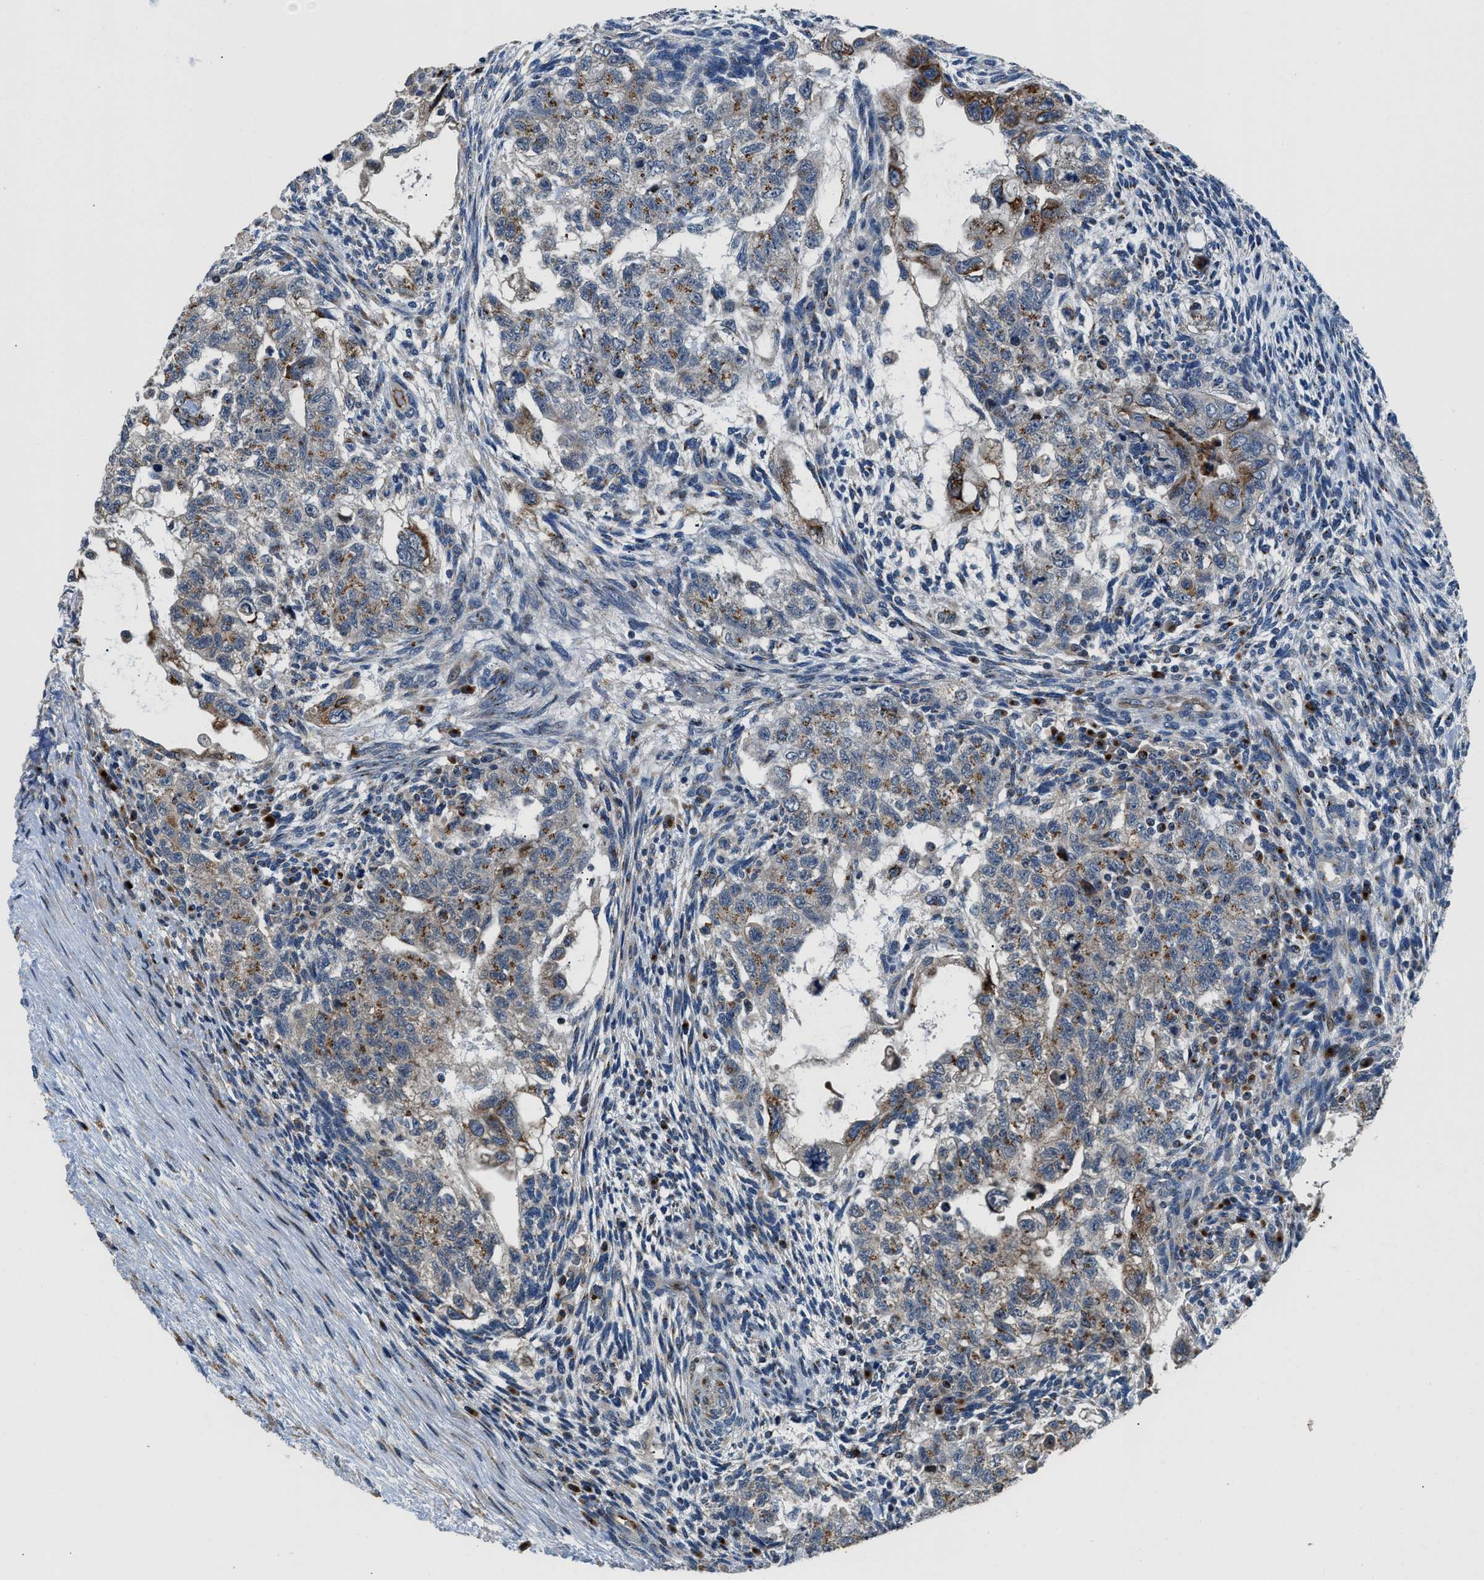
{"staining": {"intensity": "moderate", "quantity": "25%-75%", "location": "cytoplasmic/membranous"}, "tissue": "testis cancer", "cell_type": "Tumor cells", "image_type": "cancer", "snomed": [{"axis": "morphology", "description": "Normal tissue, NOS"}, {"axis": "morphology", "description": "Carcinoma, Embryonal, NOS"}, {"axis": "topography", "description": "Testis"}], "caption": "Embryonal carcinoma (testis) tissue reveals moderate cytoplasmic/membranous staining in about 25%-75% of tumor cells, visualized by immunohistochemistry.", "gene": "FUT8", "patient": {"sex": "male", "age": 36}}